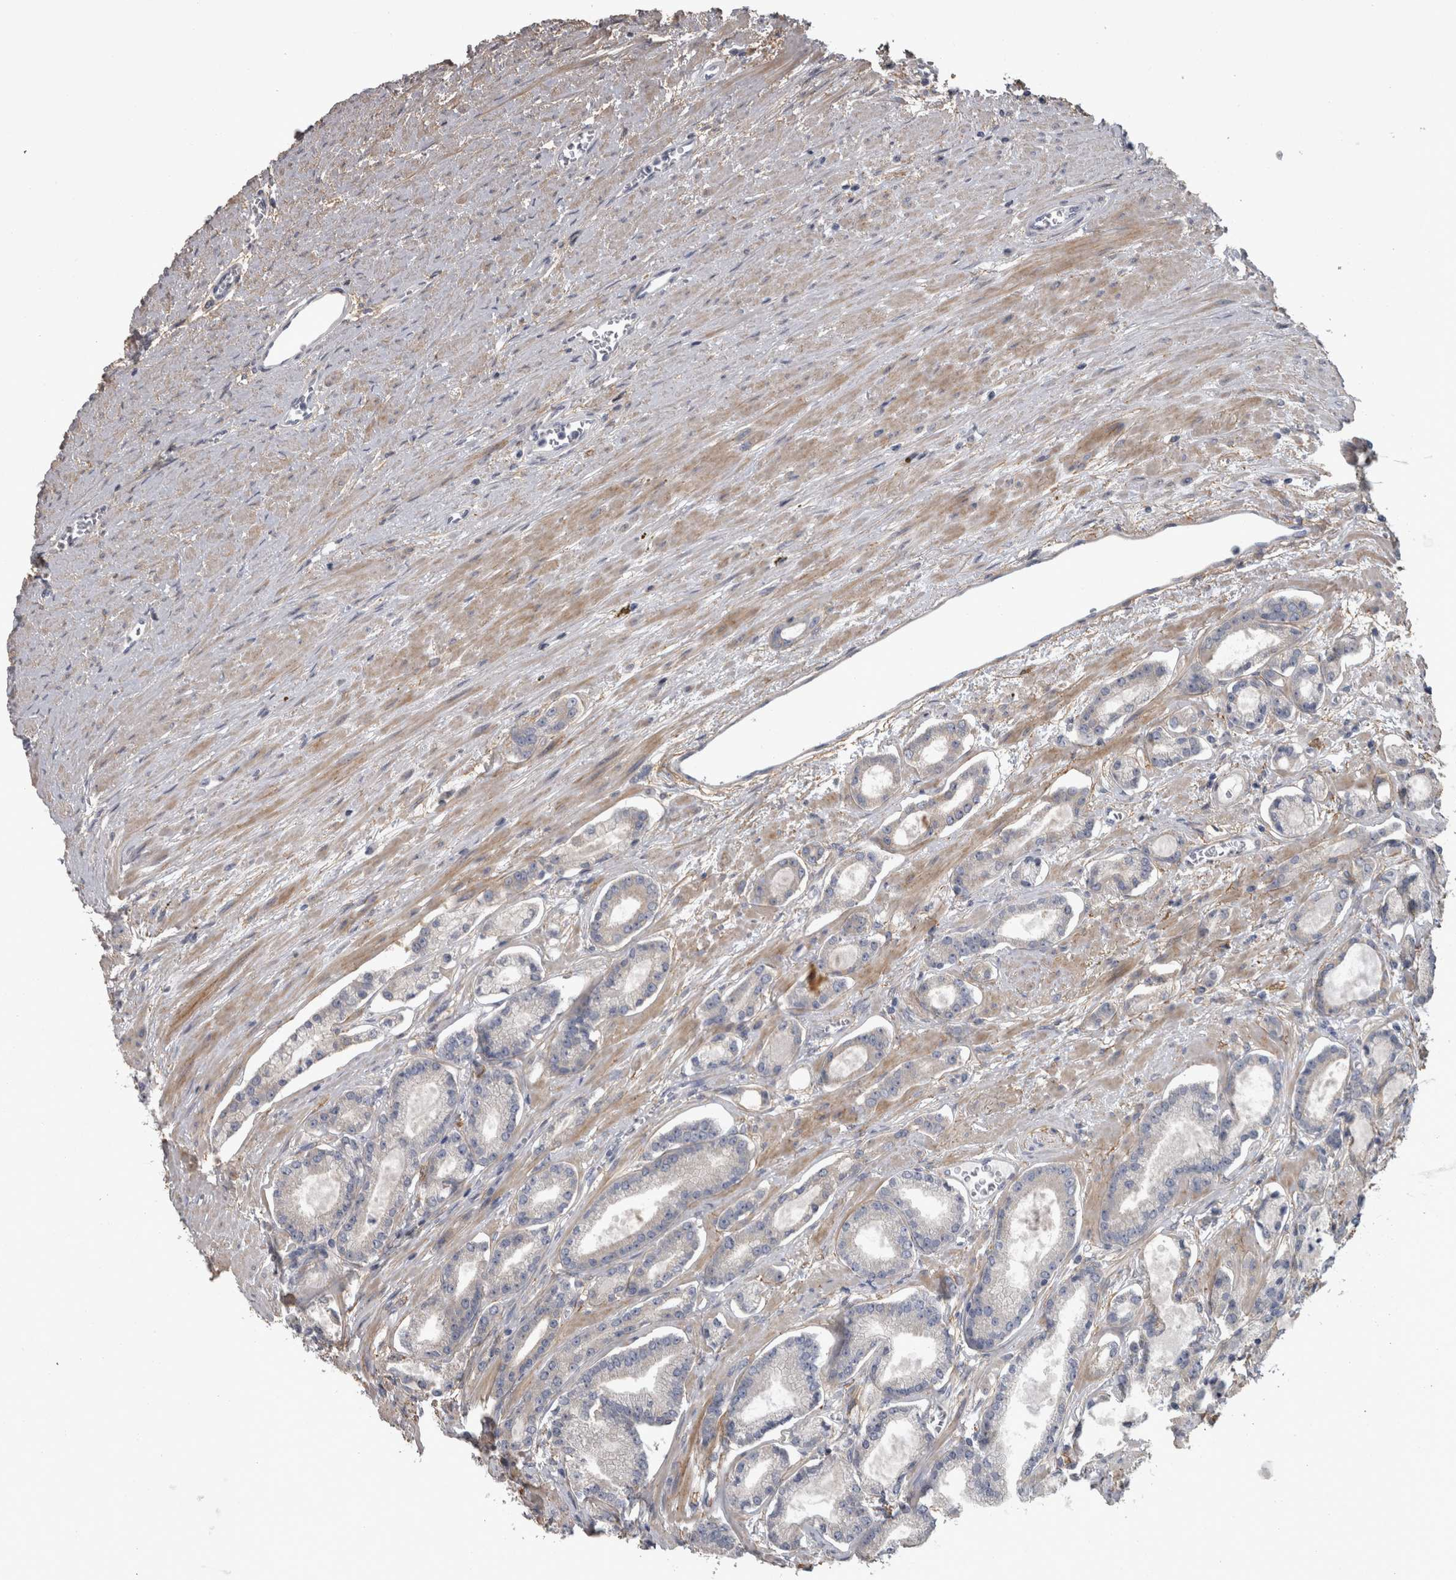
{"staining": {"intensity": "negative", "quantity": "none", "location": "none"}, "tissue": "prostate cancer", "cell_type": "Tumor cells", "image_type": "cancer", "snomed": [{"axis": "morphology", "description": "Adenocarcinoma, Low grade"}, {"axis": "topography", "description": "Prostate"}], "caption": "IHC photomicrograph of neoplastic tissue: prostate low-grade adenocarcinoma stained with DAB (3,3'-diaminobenzidine) exhibits no significant protein positivity in tumor cells.", "gene": "EFEMP2", "patient": {"sex": "male", "age": 60}}